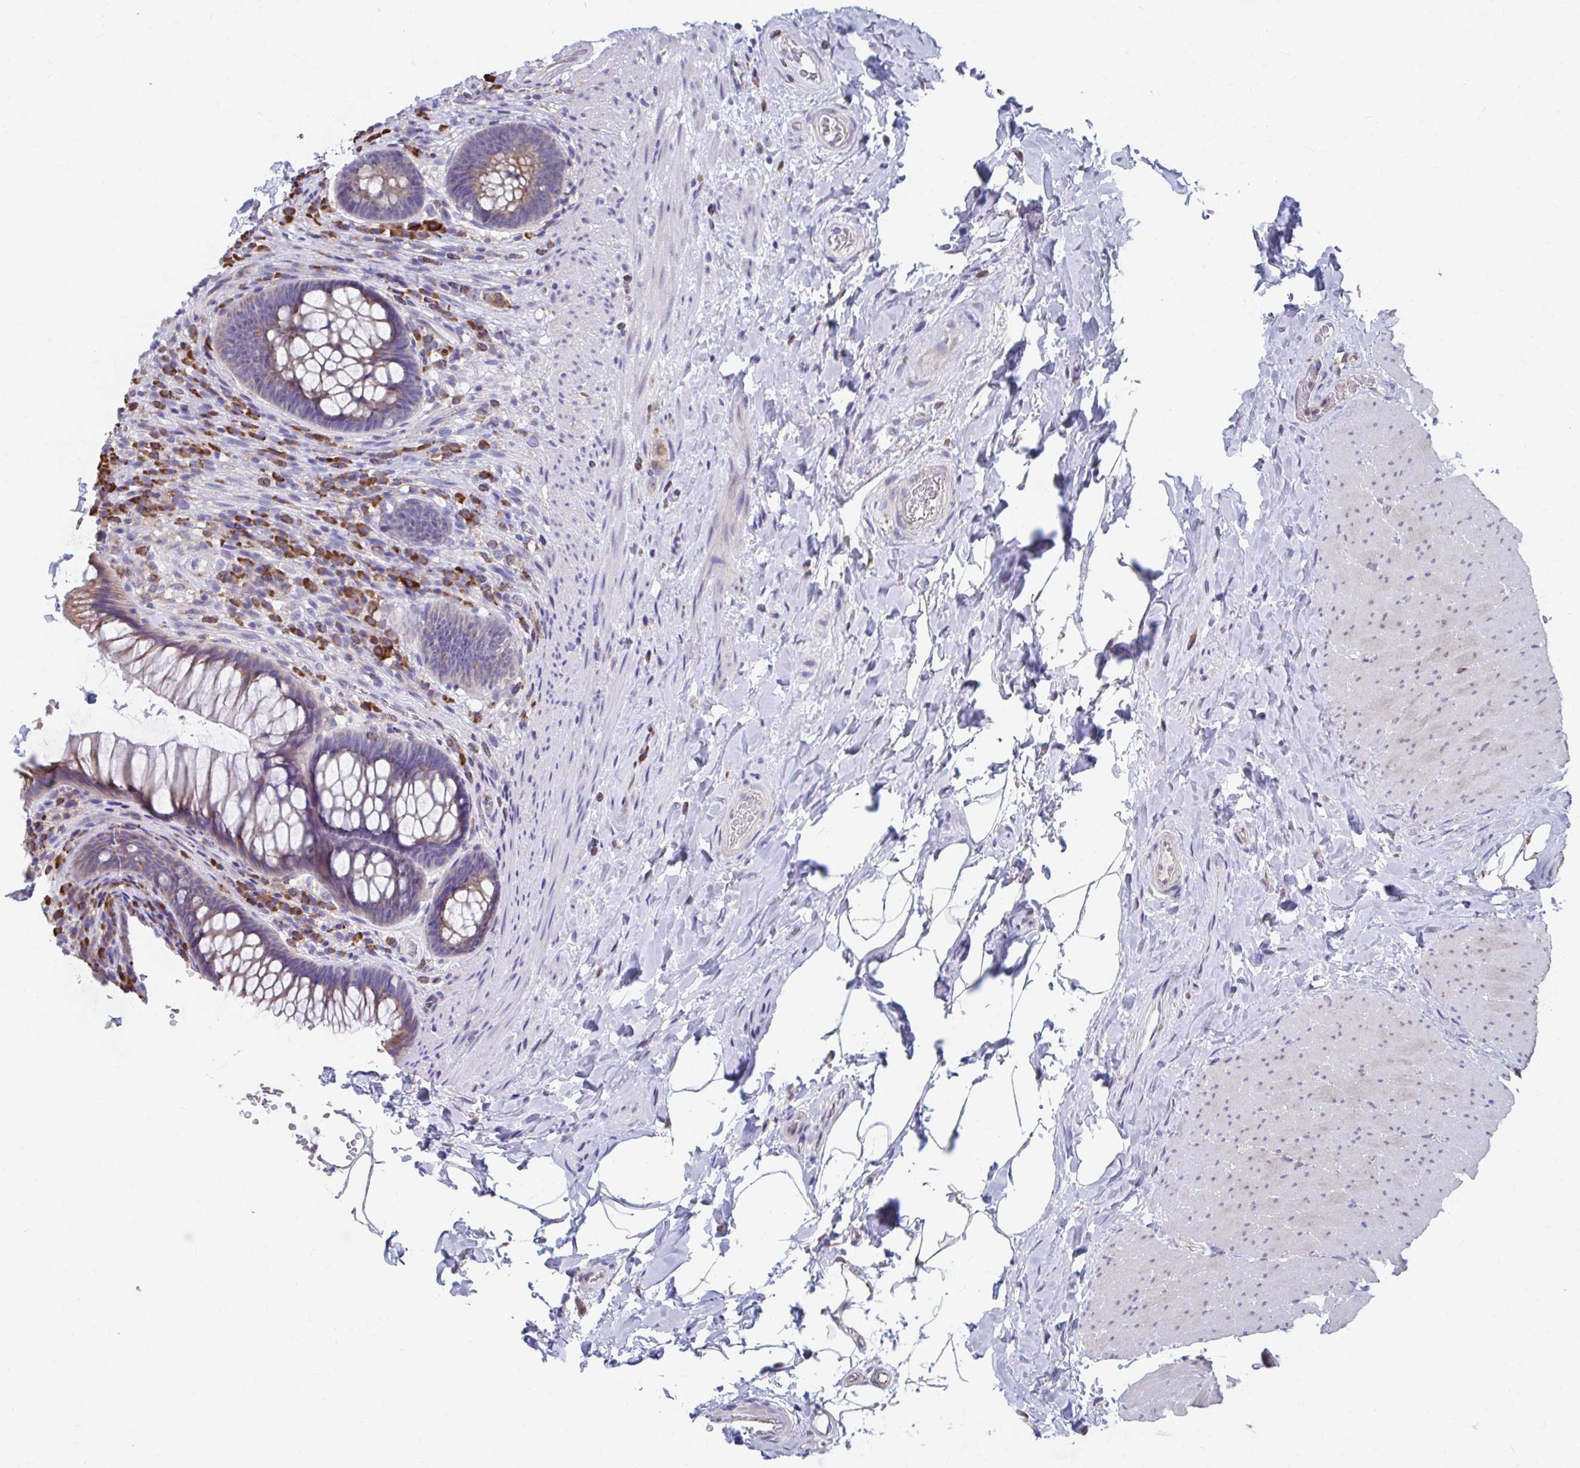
{"staining": {"intensity": "weak", "quantity": ">75%", "location": "cytoplasmic/membranous"}, "tissue": "rectum", "cell_type": "Glandular cells", "image_type": "normal", "snomed": [{"axis": "morphology", "description": "Normal tissue, NOS"}, {"axis": "topography", "description": "Rectum"}], "caption": "Immunohistochemical staining of benign human rectum displays low levels of weak cytoplasmic/membranous staining in approximately >75% of glandular cells. Immunohistochemistry stains the protein of interest in brown and the nuclei are stained blue.", "gene": "FKBP2", "patient": {"sex": "male", "age": 53}}